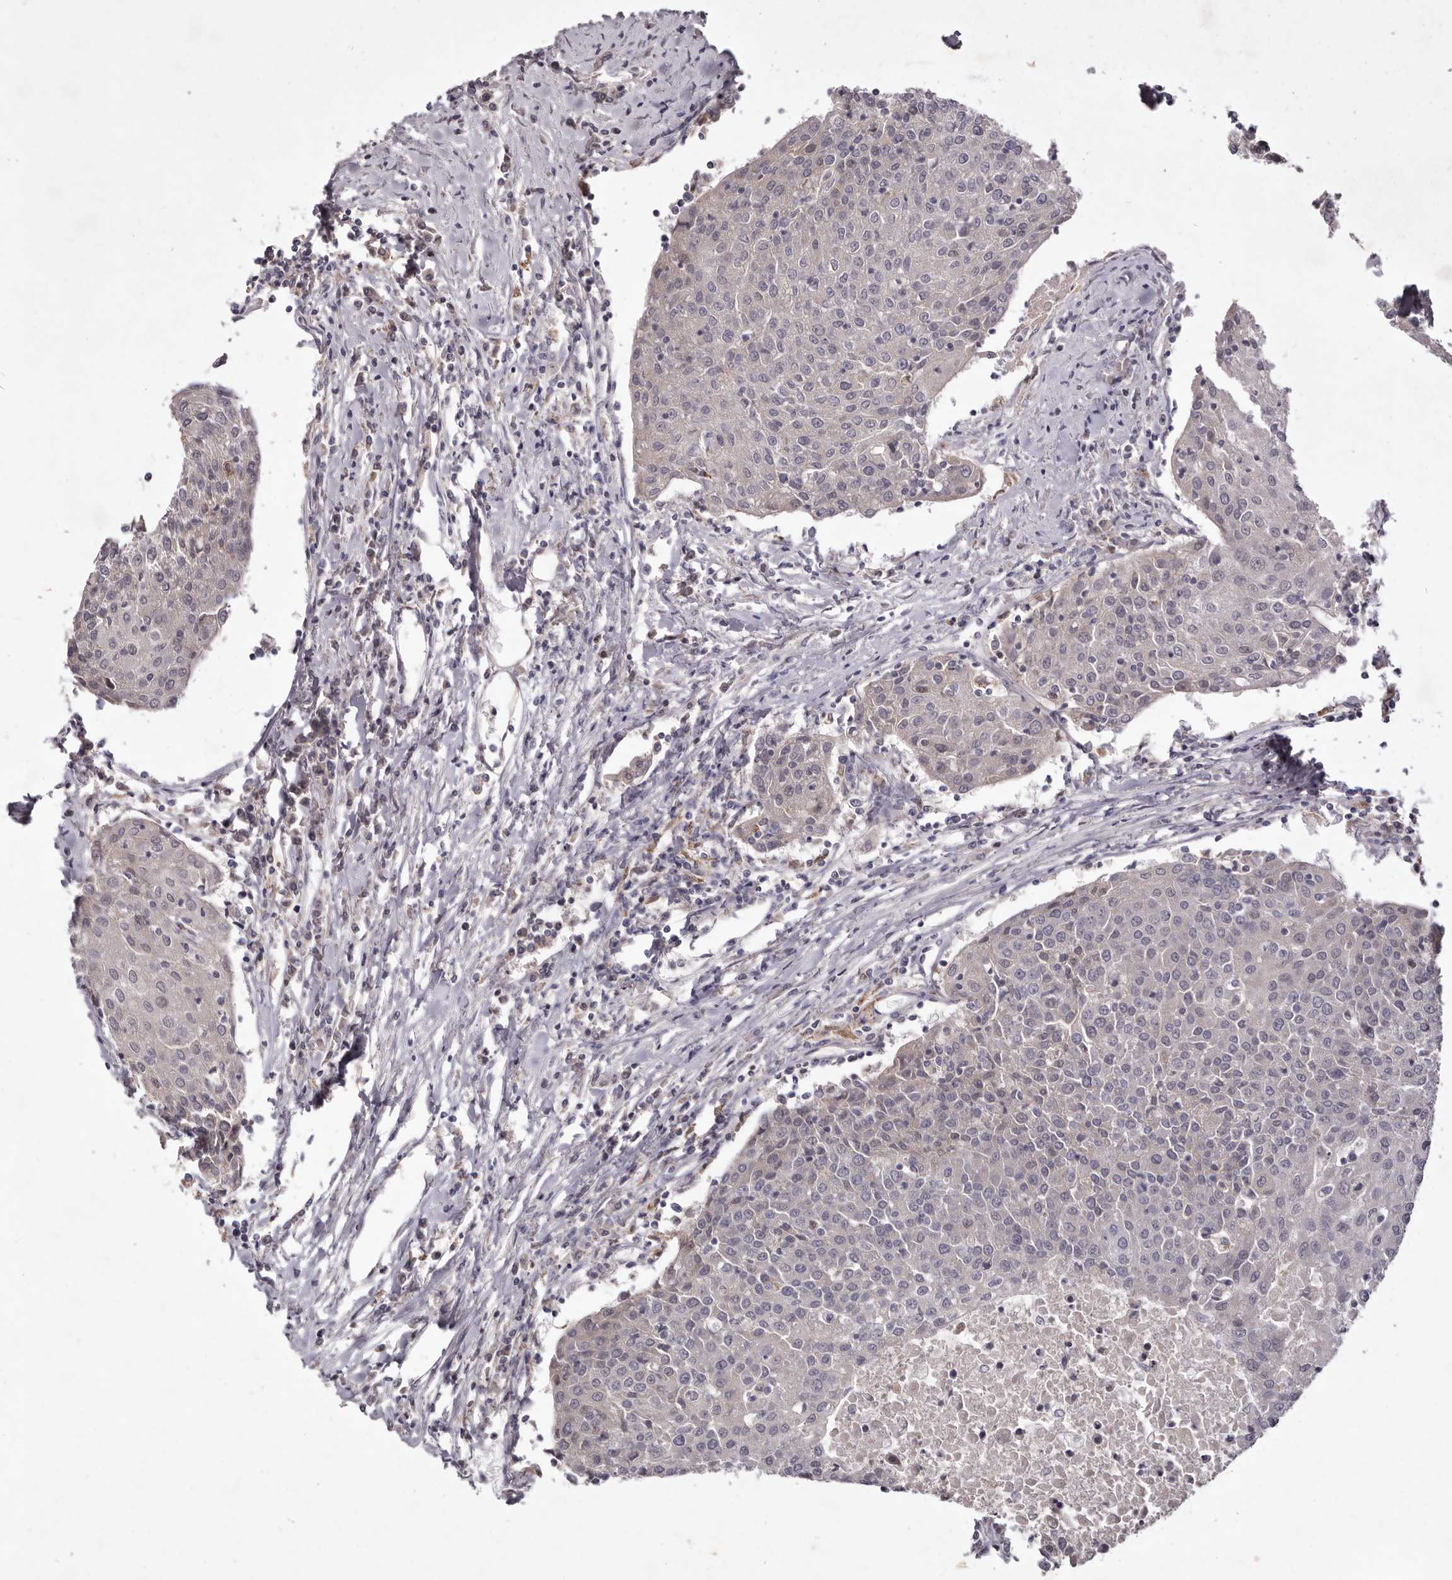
{"staining": {"intensity": "negative", "quantity": "none", "location": "none"}, "tissue": "urothelial cancer", "cell_type": "Tumor cells", "image_type": "cancer", "snomed": [{"axis": "morphology", "description": "Urothelial carcinoma, High grade"}, {"axis": "topography", "description": "Urinary bladder"}], "caption": "A high-resolution histopathology image shows IHC staining of urothelial cancer, which shows no significant expression in tumor cells.", "gene": "GARNL3", "patient": {"sex": "female", "age": 85}}